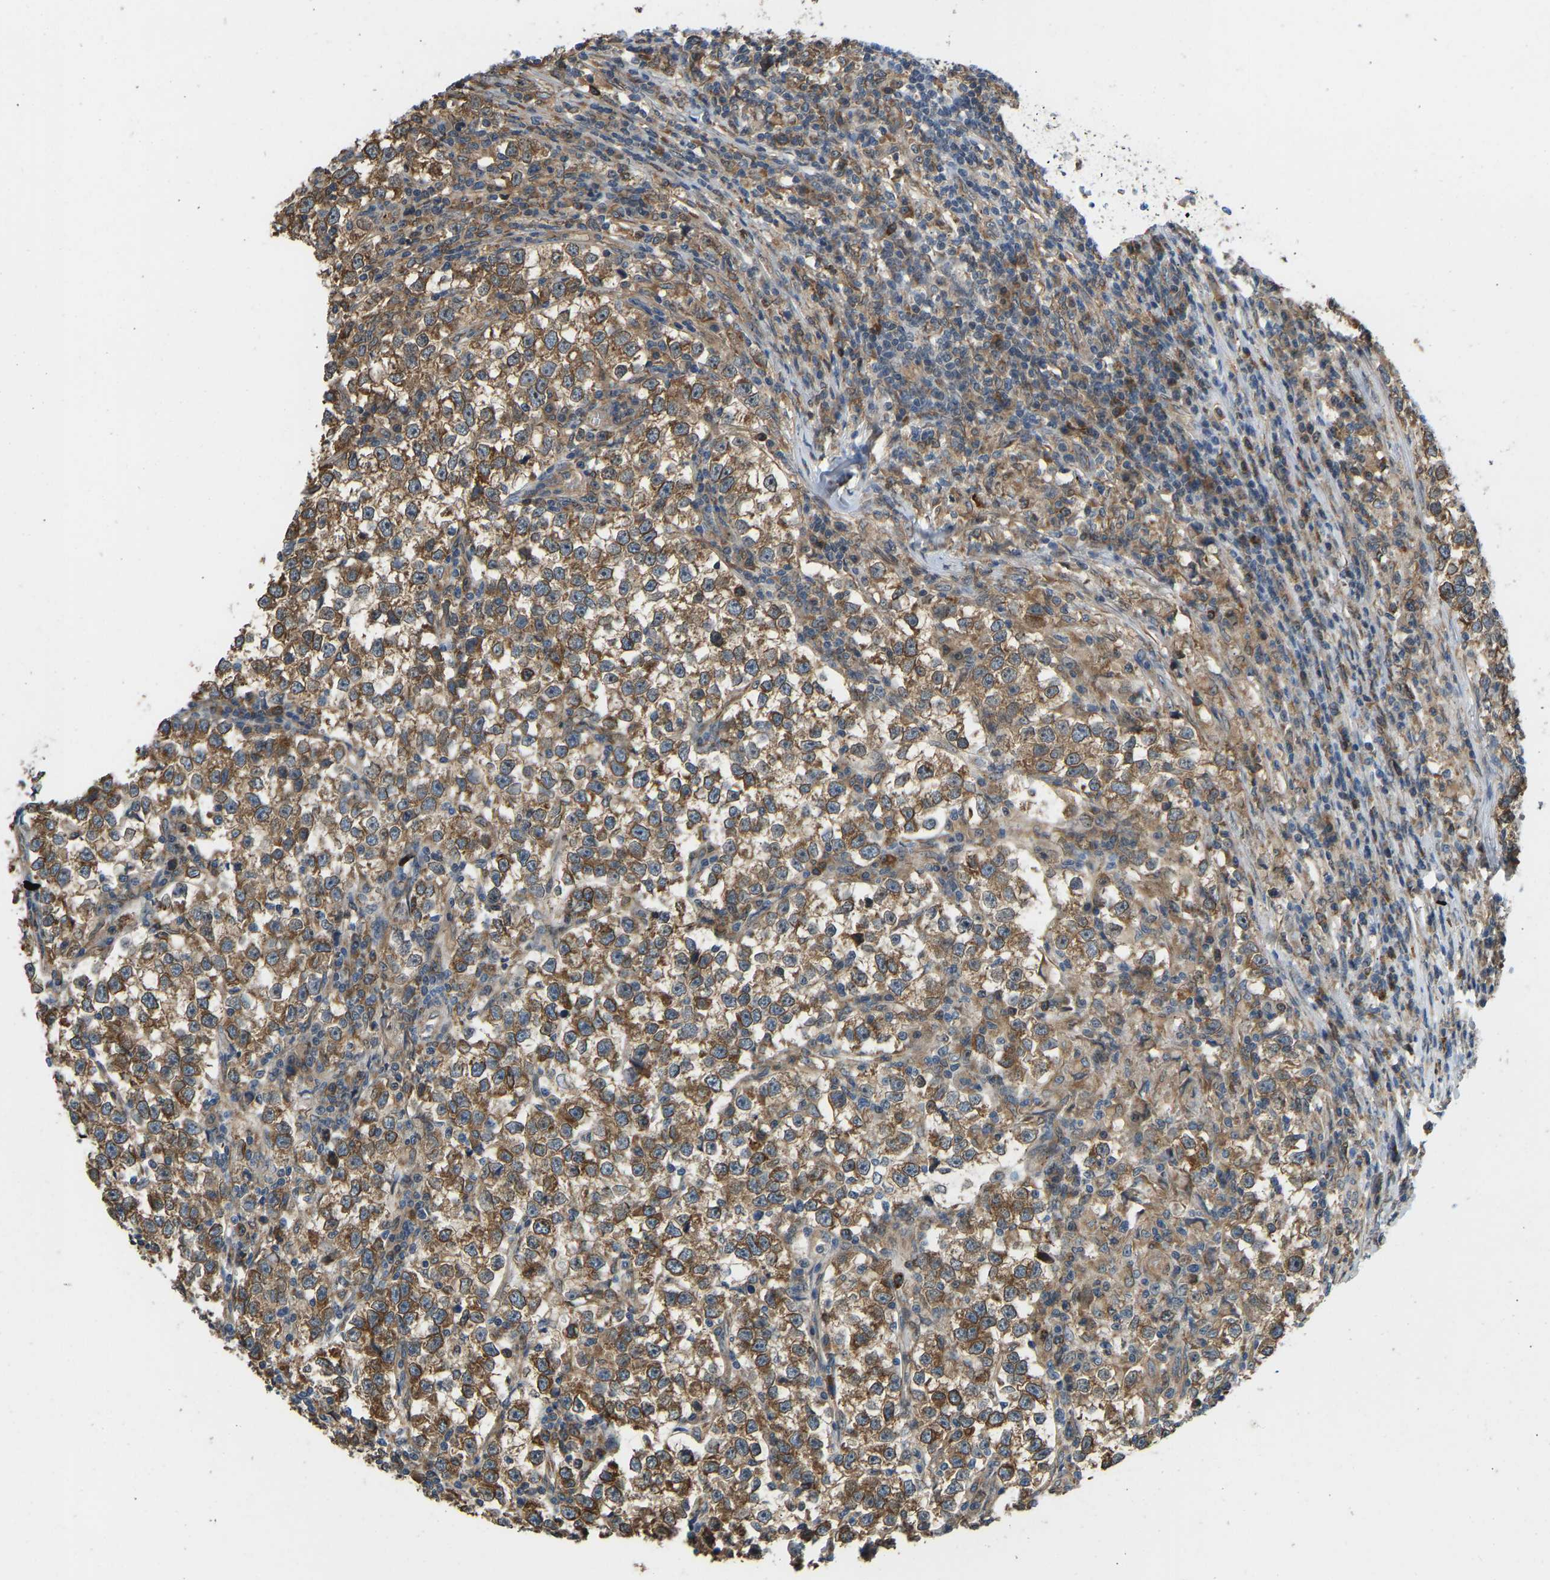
{"staining": {"intensity": "moderate", "quantity": ">75%", "location": "cytoplasmic/membranous"}, "tissue": "testis cancer", "cell_type": "Tumor cells", "image_type": "cancer", "snomed": [{"axis": "morphology", "description": "Normal tissue, NOS"}, {"axis": "morphology", "description": "Seminoma, NOS"}, {"axis": "topography", "description": "Testis"}], "caption": "Protein staining displays moderate cytoplasmic/membranous expression in approximately >75% of tumor cells in testis cancer (seminoma). (brown staining indicates protein expression, while blue staining denotes nuclei).", "gene": "OS9", "patient": {"sex": "male", "age": 43}}